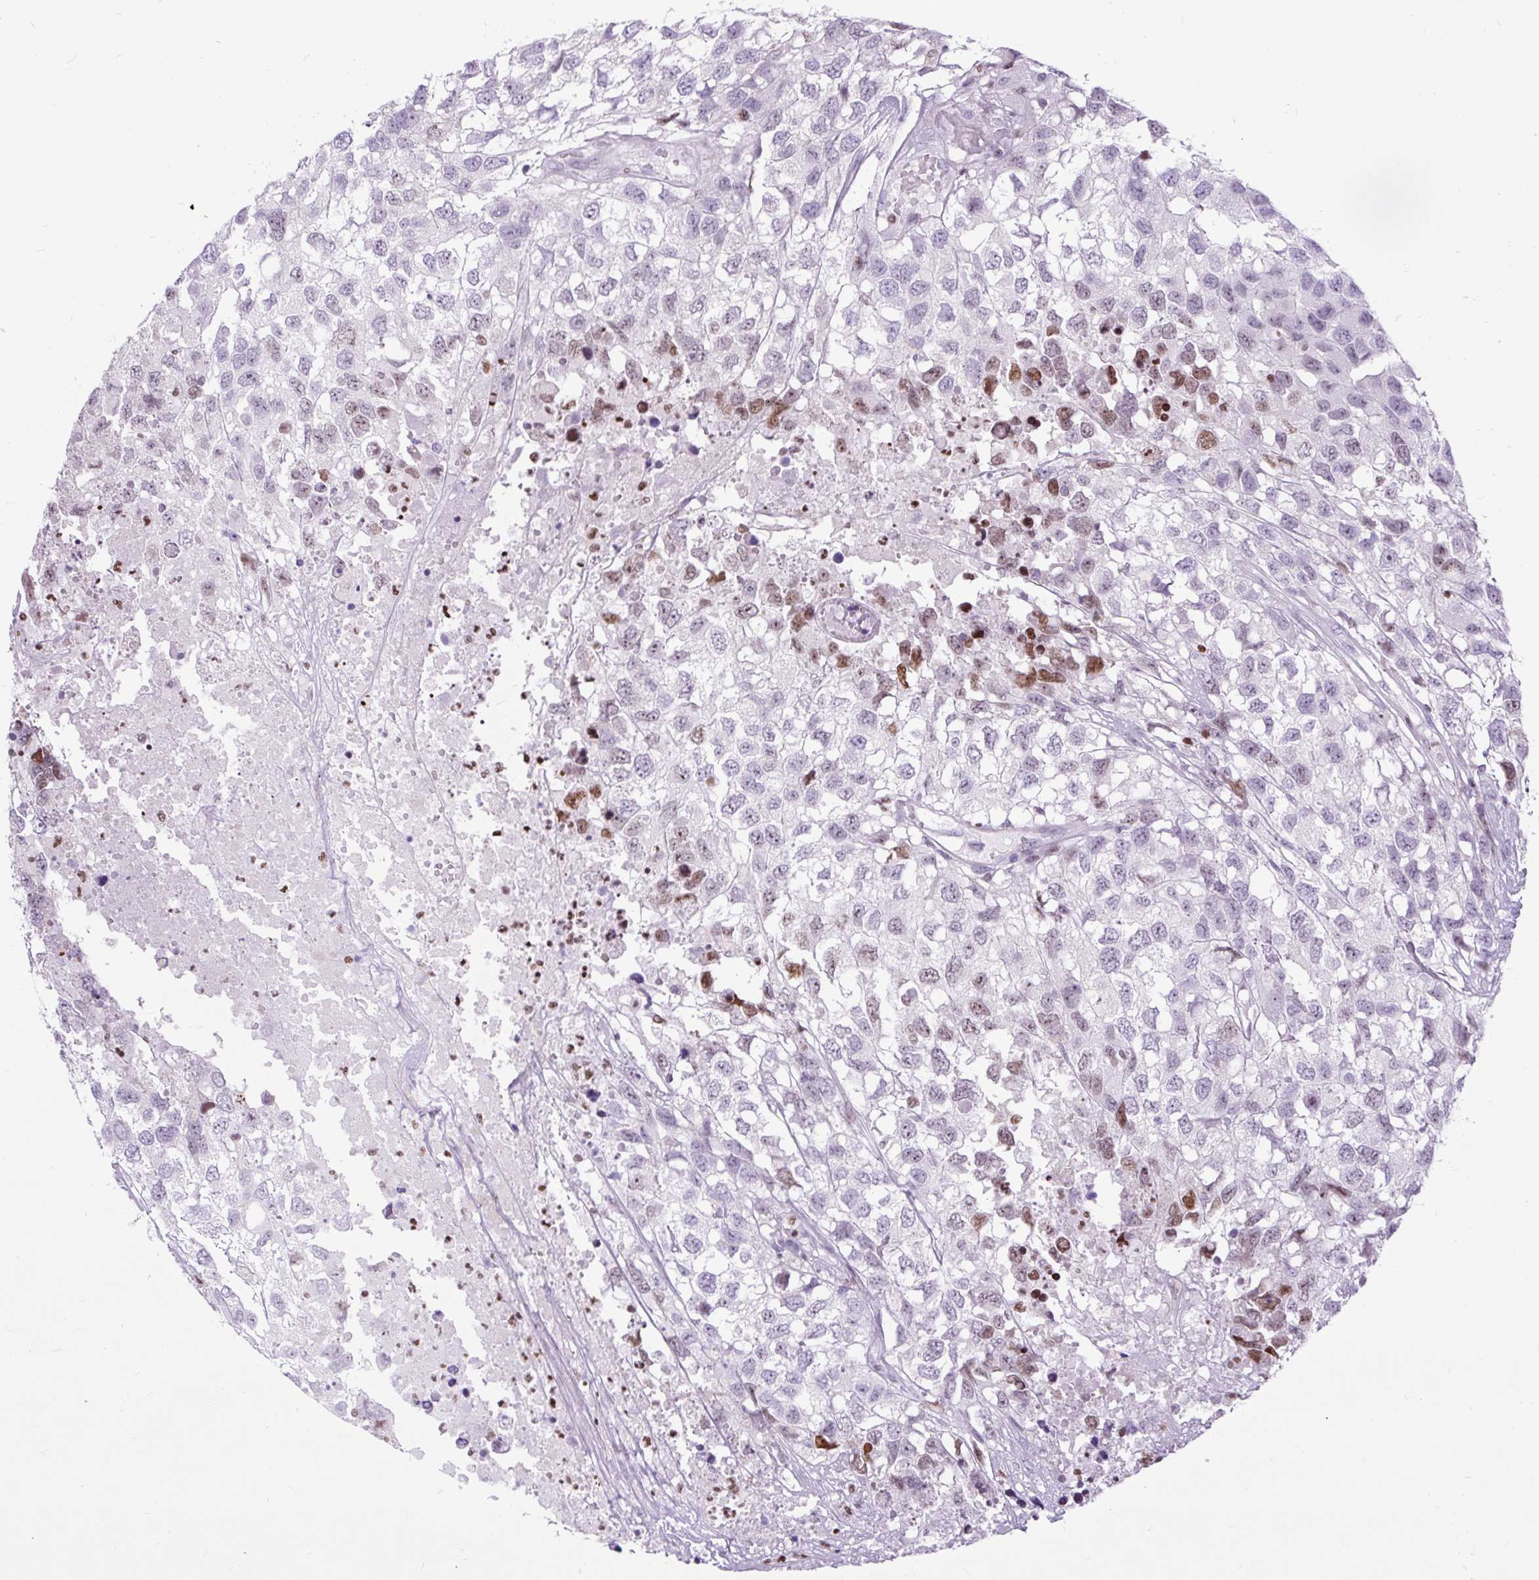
{"staining": {"intensity": "moderate", "quantity": "<25%", "location": "nuclear"}, "tissue": "testis cancer", "cell_type": "Tumor cells", "image_type": "cancer", "snomed": [{"axis": "morphology", "description": "Carcinoma, Embryonal, NOS"}, {"axis": "topography", "description": "Testis"}], "caption": "This histopathology image demonstrates immunohistochemistry (IHC) staining of human testis cancer, with low moderate nuclear staining in approximately <25% of tumor cells.", "gene": "SPC24", "patient": {"sex": "male", "age": 83}}